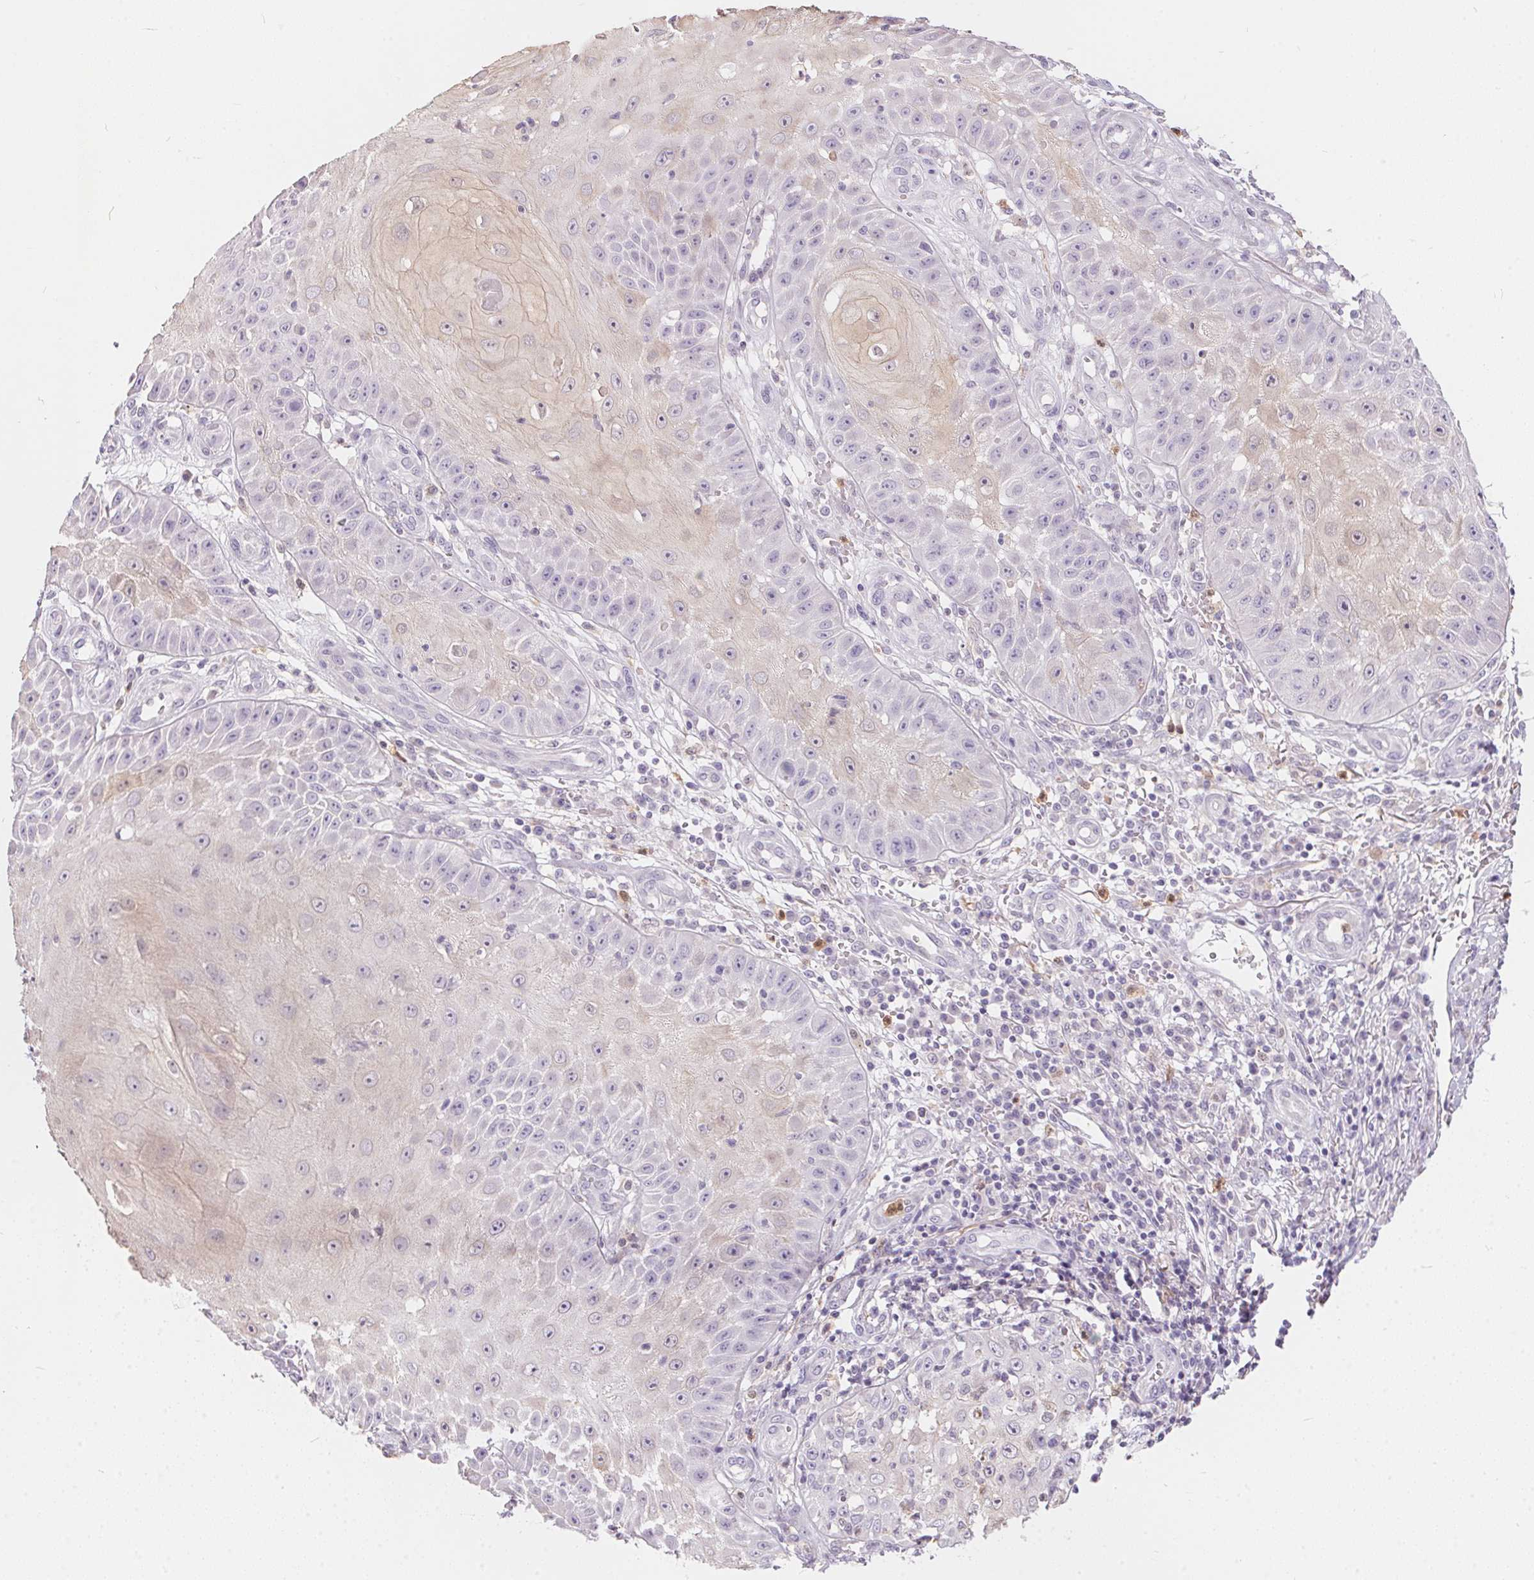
{"staining": {"intensity": "weak", "quantity": "<25%", "location": "cytoplasmic/membranous"}, "tissue": "skin cancer", "cell_type": "Tumor cells", "image_type": "cancer", "snomed": [{"axis": "morphology", "description": "Squamous cell carcinoma, NOS"}, {"axis": "topography", "description": "Skin"}], "caption": "Immunohistochemical staining of squamous cell carcinoma (skin) reveals no significant positivity in tumor cells.", "gene": "SERPINB1", "patient": {"sex": "male", "age": 70}}